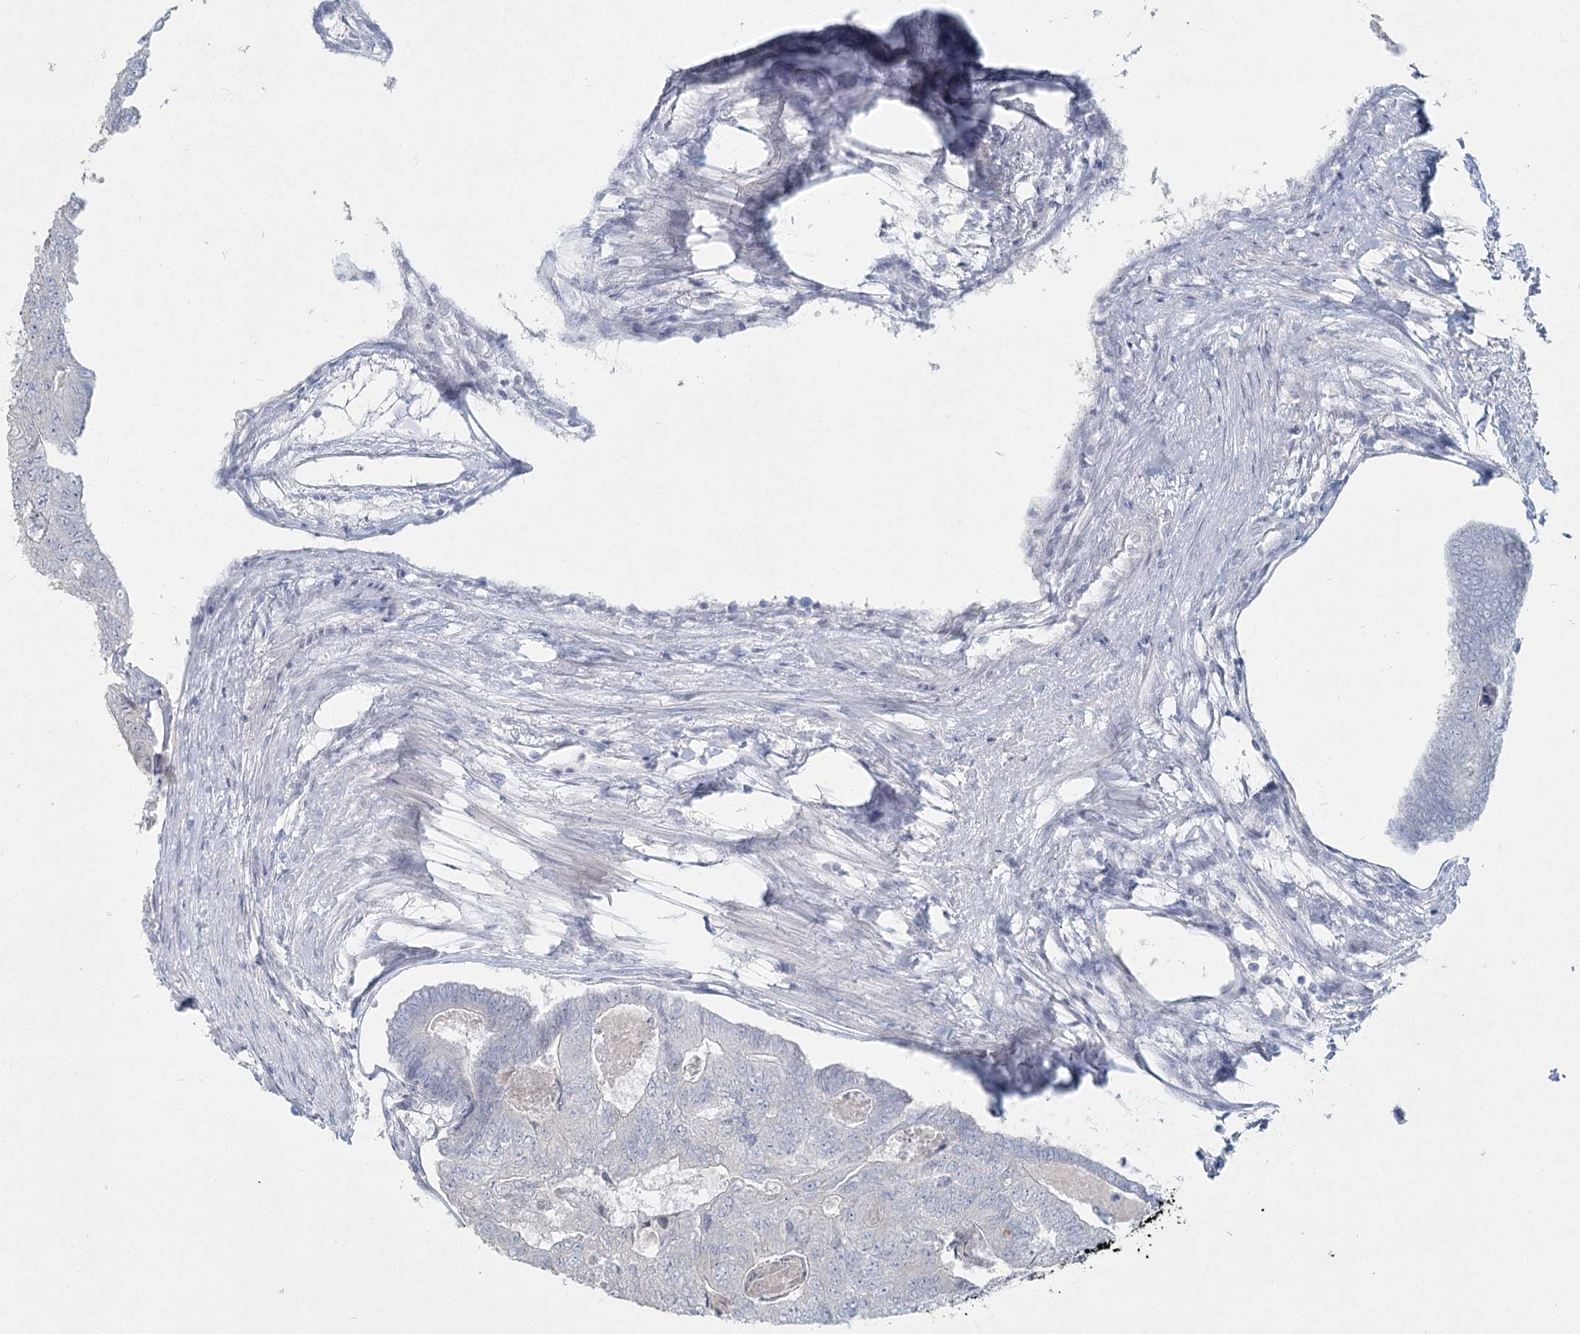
{"staining": {"intensity": "negative", "quantity": "none", "location": "none"}, "tissue": "colorectal cancer", "cell_type": "Tumor cells", "image_type": "cancer", "snomed": [{"axis": "morphology", "description": "Adenocarcinoma, NOS"}, {"axis": "topography", "description": "Colon"}], "caption": "A high-resolution histopathology image shows immunohistochemistry staining of colorectal cancer, which demonstrates no significant expression in tumor cells.", "gene": "LRP2BP", "patient": {"sex": "female", "age": 67}}